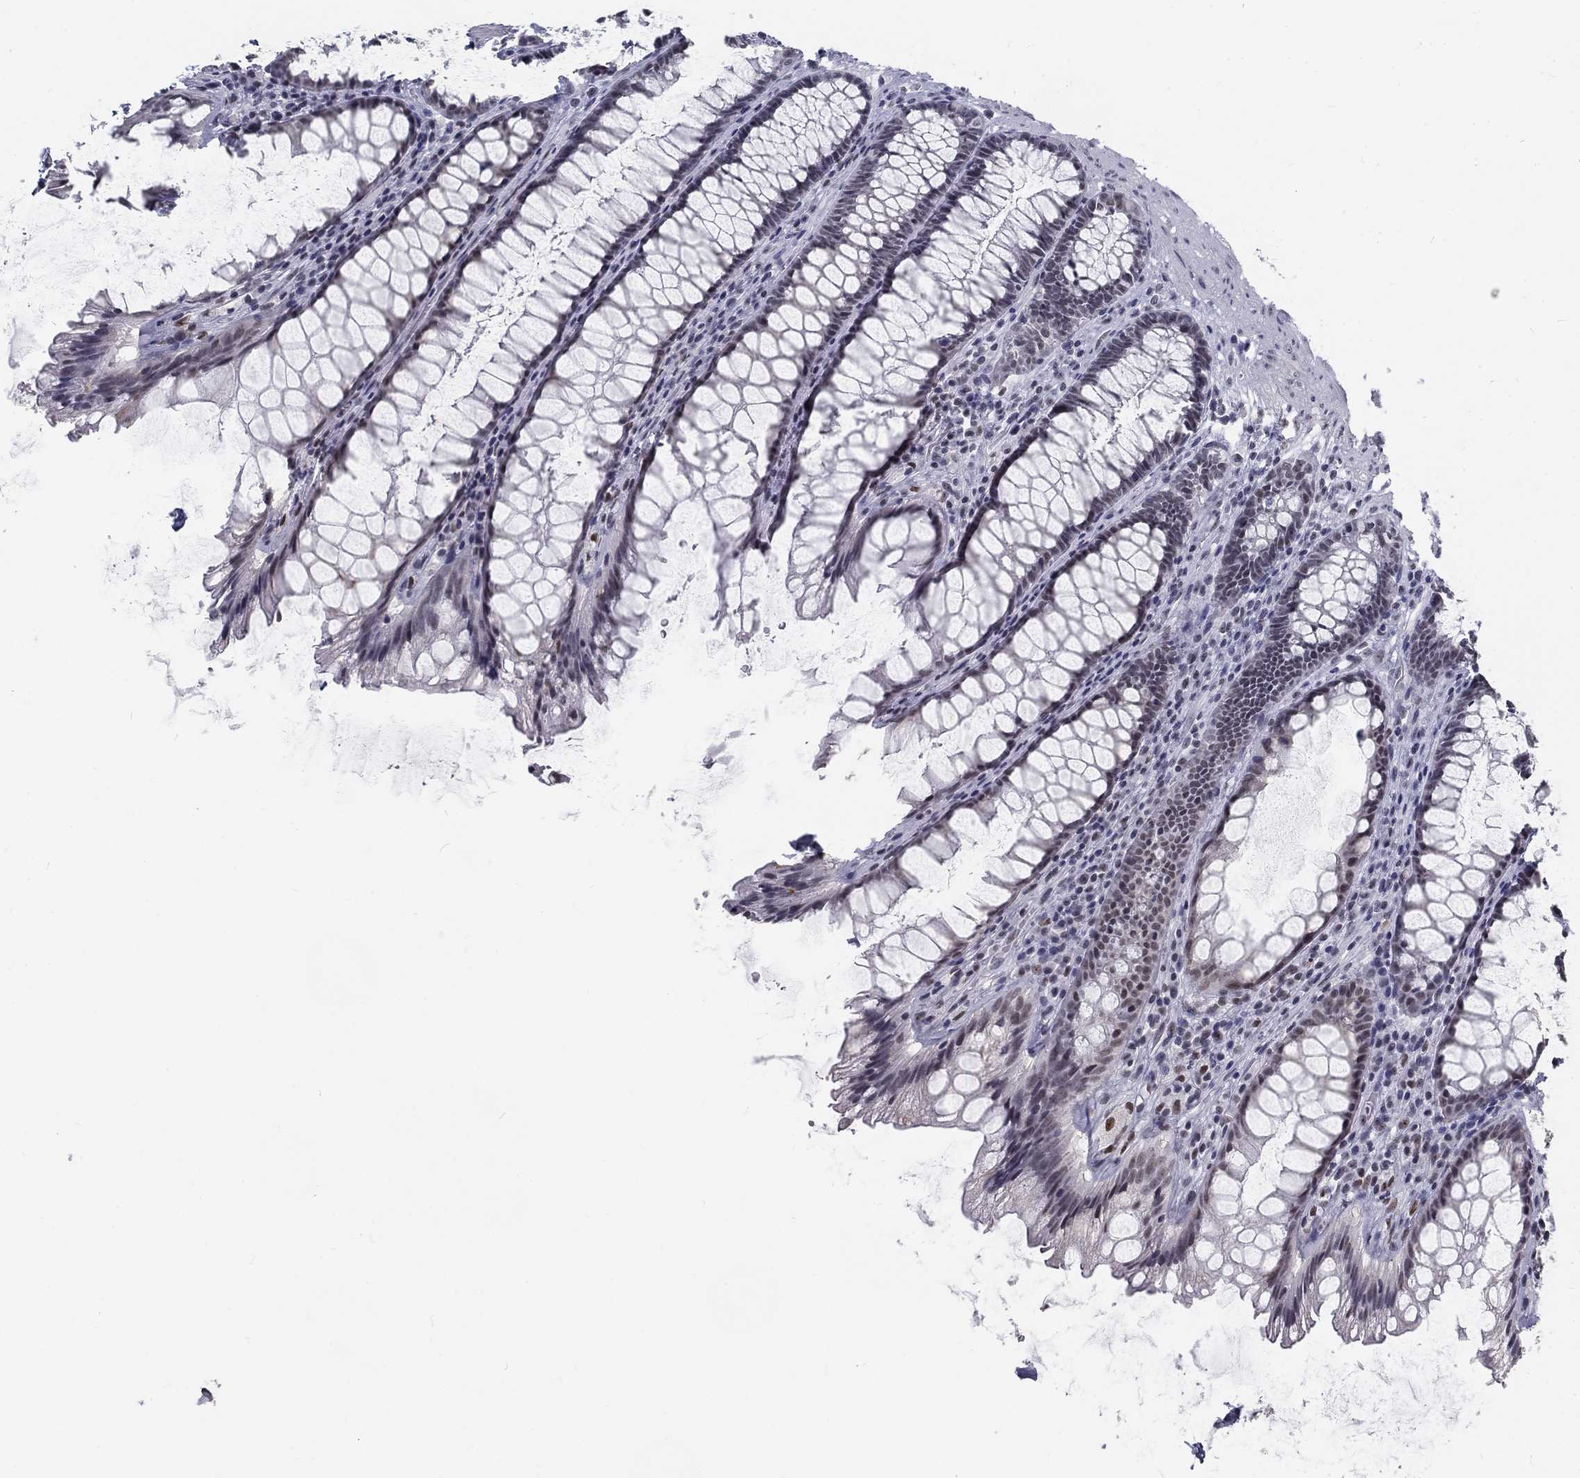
{"staining": {"intensity": "negative", "quantity": "none", "location": "none"}, "tissue": "rectum", "cell_type": "Glandular cells", "image_type": "normal", "snomed": [{"axis": "morphology", "description": "Normal tissue, NOS"}, {"axis": "topography", "description": "Rectum"}], "caption": "The immunohistochemistry photomicrograph has no significant positivity in glandular cells of rectum.", "gene": "SNORC", "patient": {"sex": "male", "age": 72}}